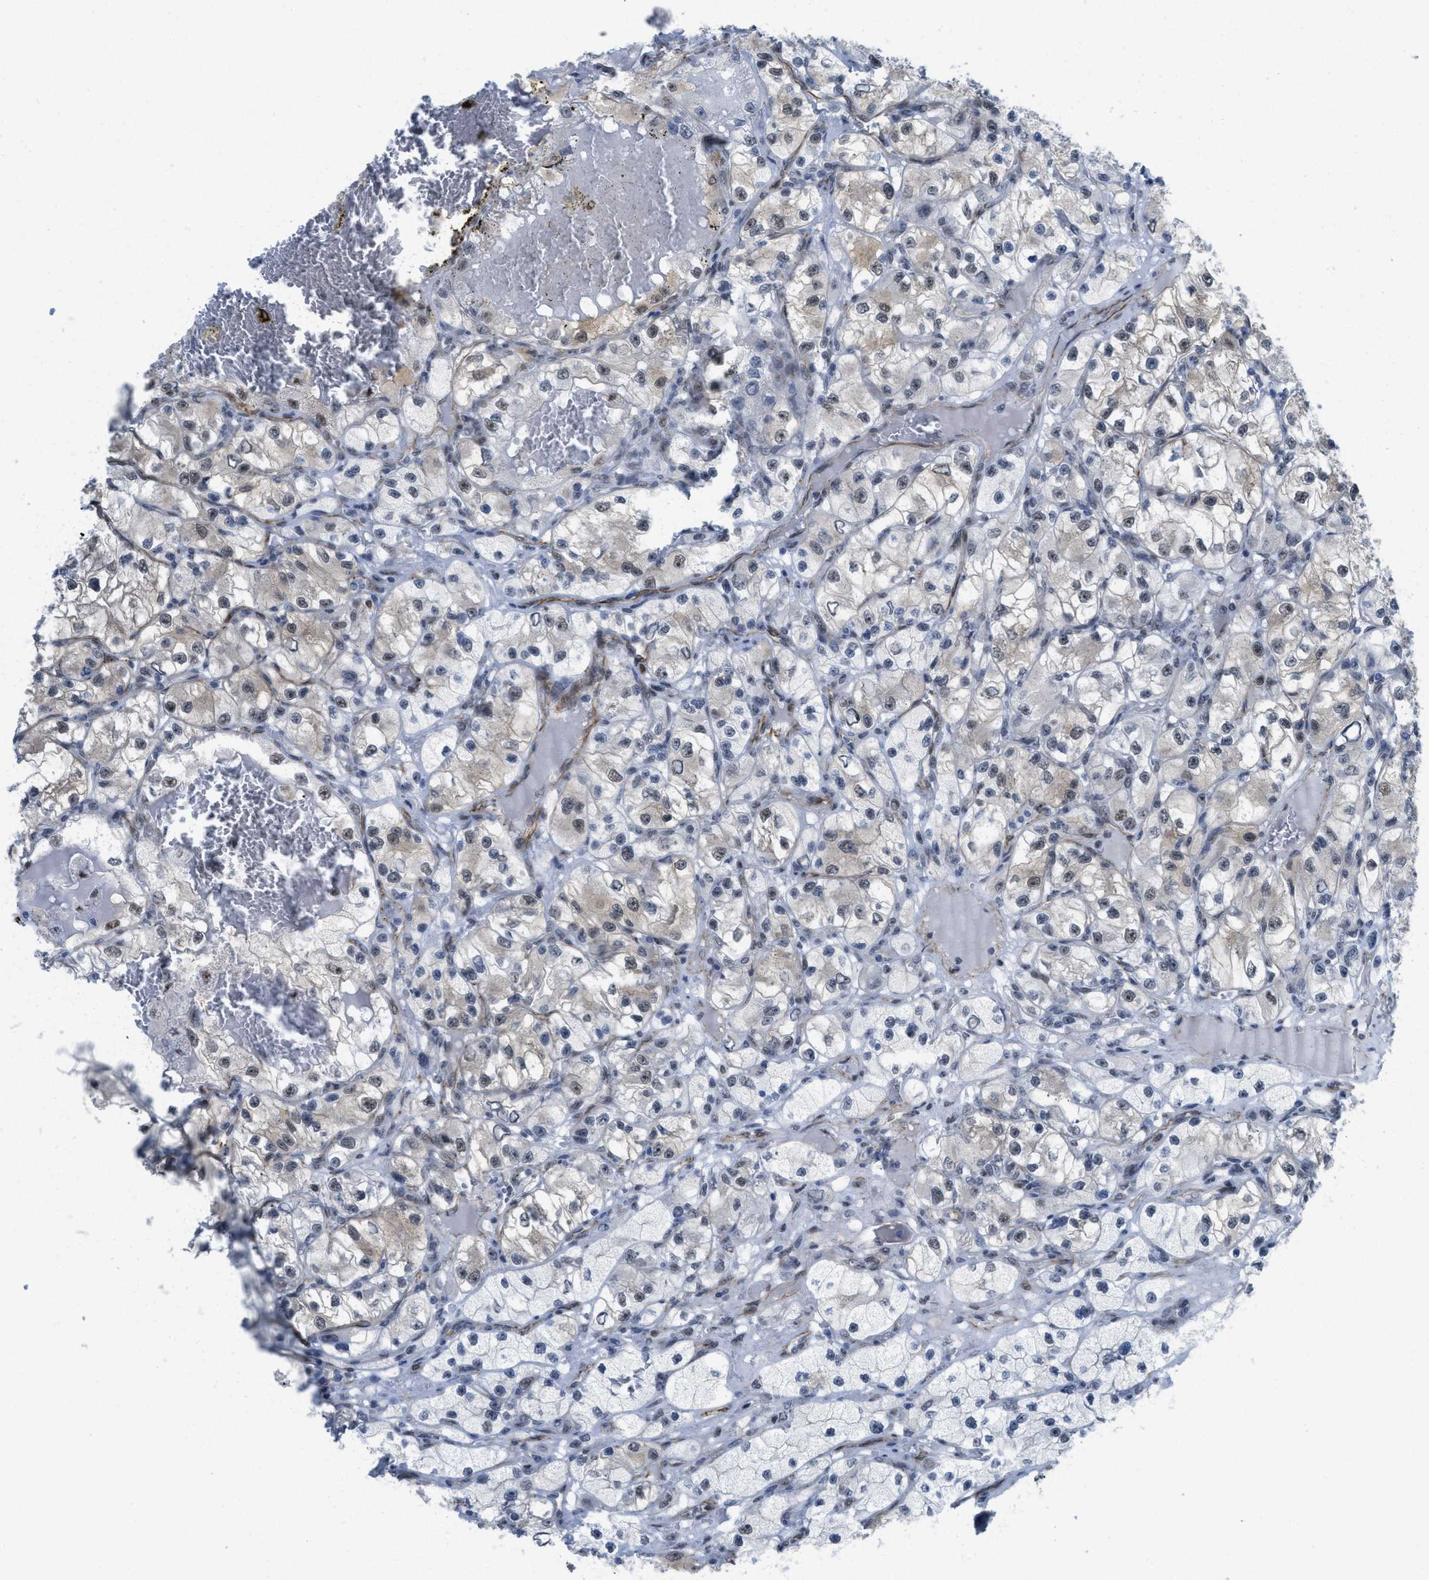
{"staining": {"intensity": "weak", "quantity": "<25%", "location": "cytoplasmic/membranous,nuclear"}, "tissue": "renal cancer", "cell_type": "Tumor cells", "image_type": "cancer", "snomed": [{"axis": "morphology", "description": "Adenocarcinoma, NOS"}, {"axis": "topography", "description": "Kidney"}], "caption": "Immunohistochemical staining of human renal cancer exhibits no significant staining in tumor cells.", "gene": "LRRC8B", "patient": {"sex": "female", "age": 57}}